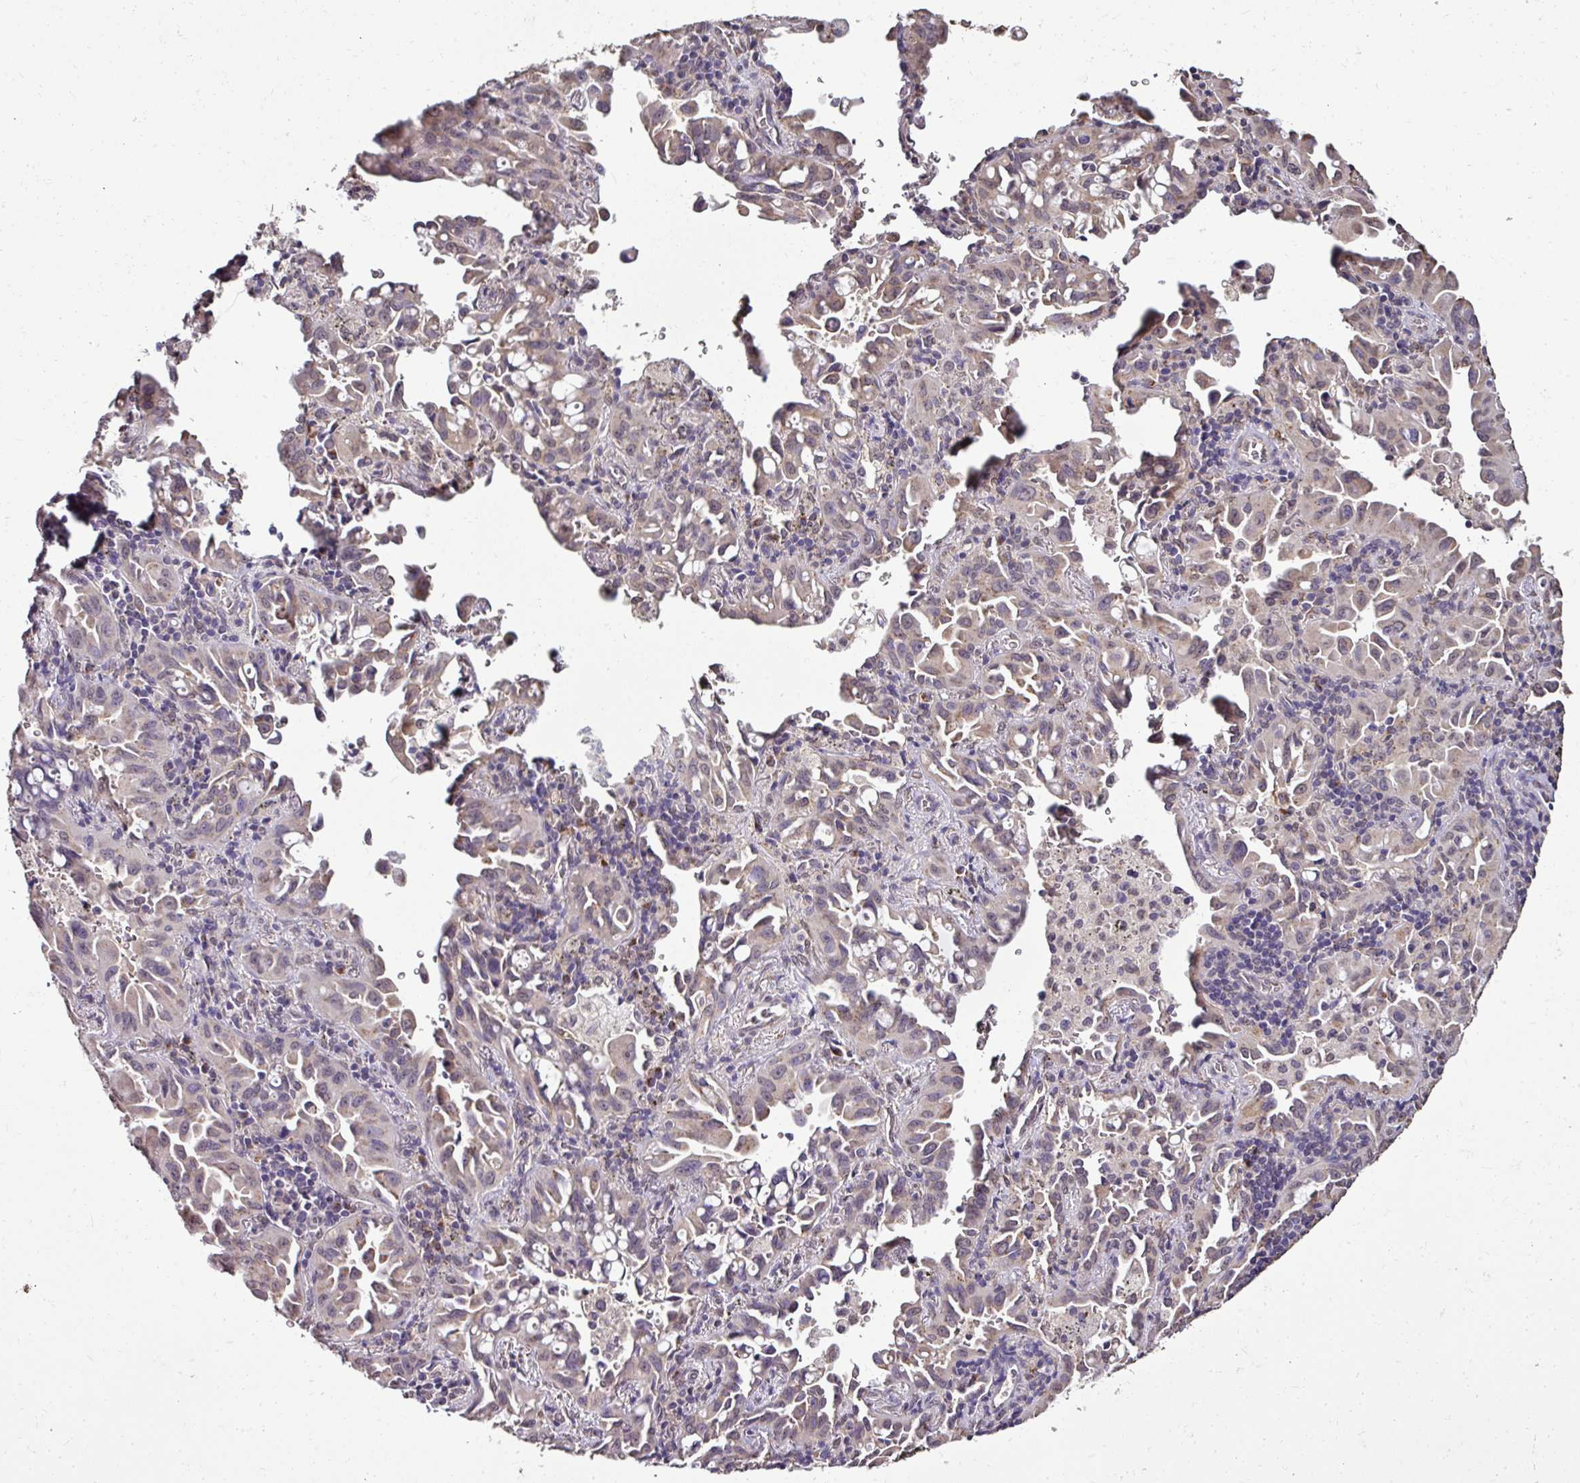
{"staining": {"intensity": "weak", "quantity": "25%-75%", "location": "cytoplasmic/membranous"}, "tissue": "lung cancer", "cell_type": "Tumor cells", "image_type": "cancer", "snomed": [{"axis": "morphology", "description": "Adenocarcinoma, NOS"}, {"axis": "topography", "description": "Lung"}], "caption": "IHC photomicrograph of adenocarcinoma (lung) stained for a protein (brown), which shows low levels of weak cytoplasmic/membranous positivity in approximately 25%-75% of tumor cells.", "gene": "JPH2", "patient": {"sex": "male", "age": 68}}